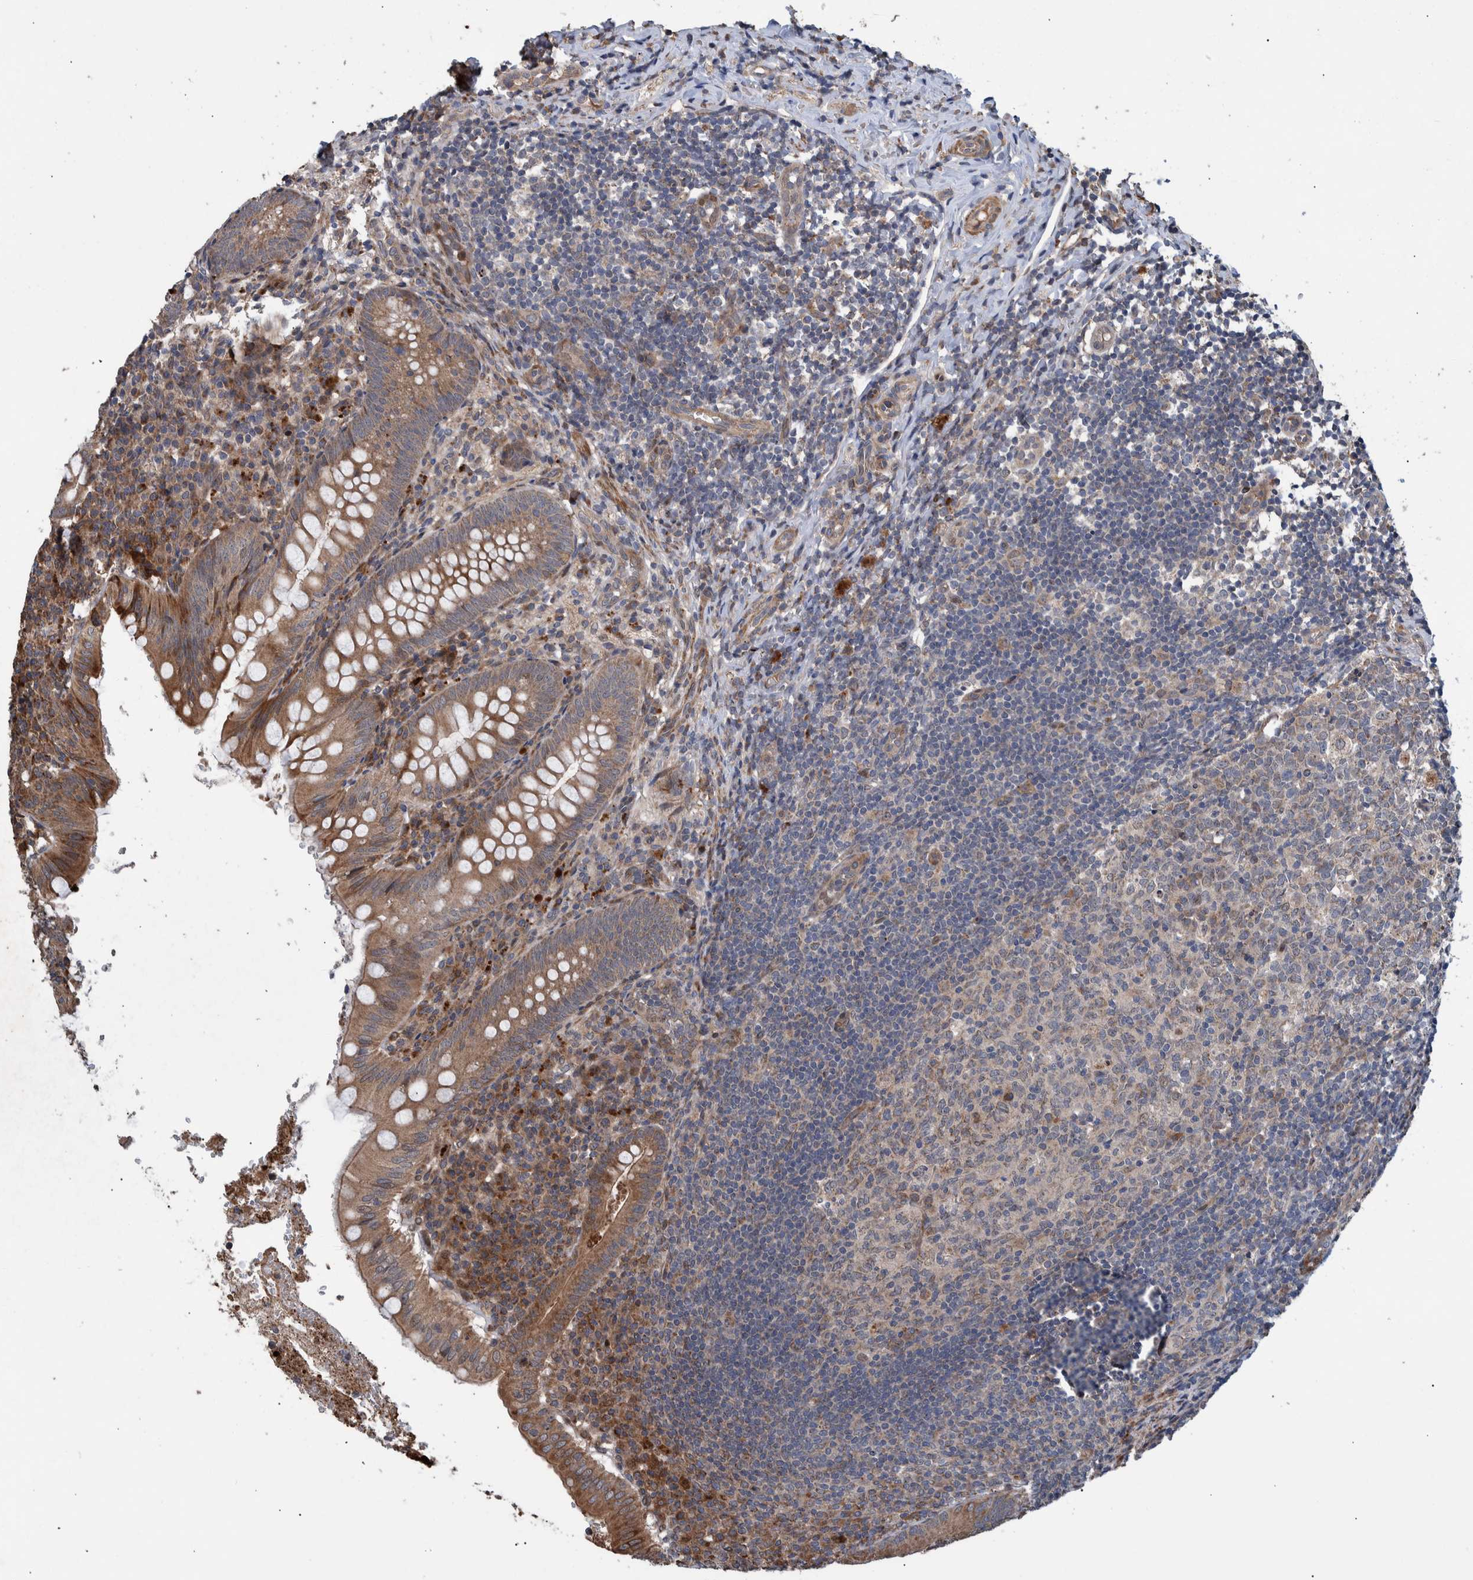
{"staining": {"intensity": "moderate", "quantity": "<25%", "location": "cytoplasmic/membranous"}, "tissue": "appendix", "cell_type": "Glandular cells", "image_type": "normal", "snomed": [{"axis": "morphology", "description": "Normal tissue, NOS"}, {"axis": "topography", "description": "Appendix"}], "caption": "Protein expression analysis of normal human appendix reveals moderate cytoplasmic/membranous positivity in approximately <25% of glandular cells.", "gene": "B3GNTL1", "patient": {"sex": "male", "age": 8}}